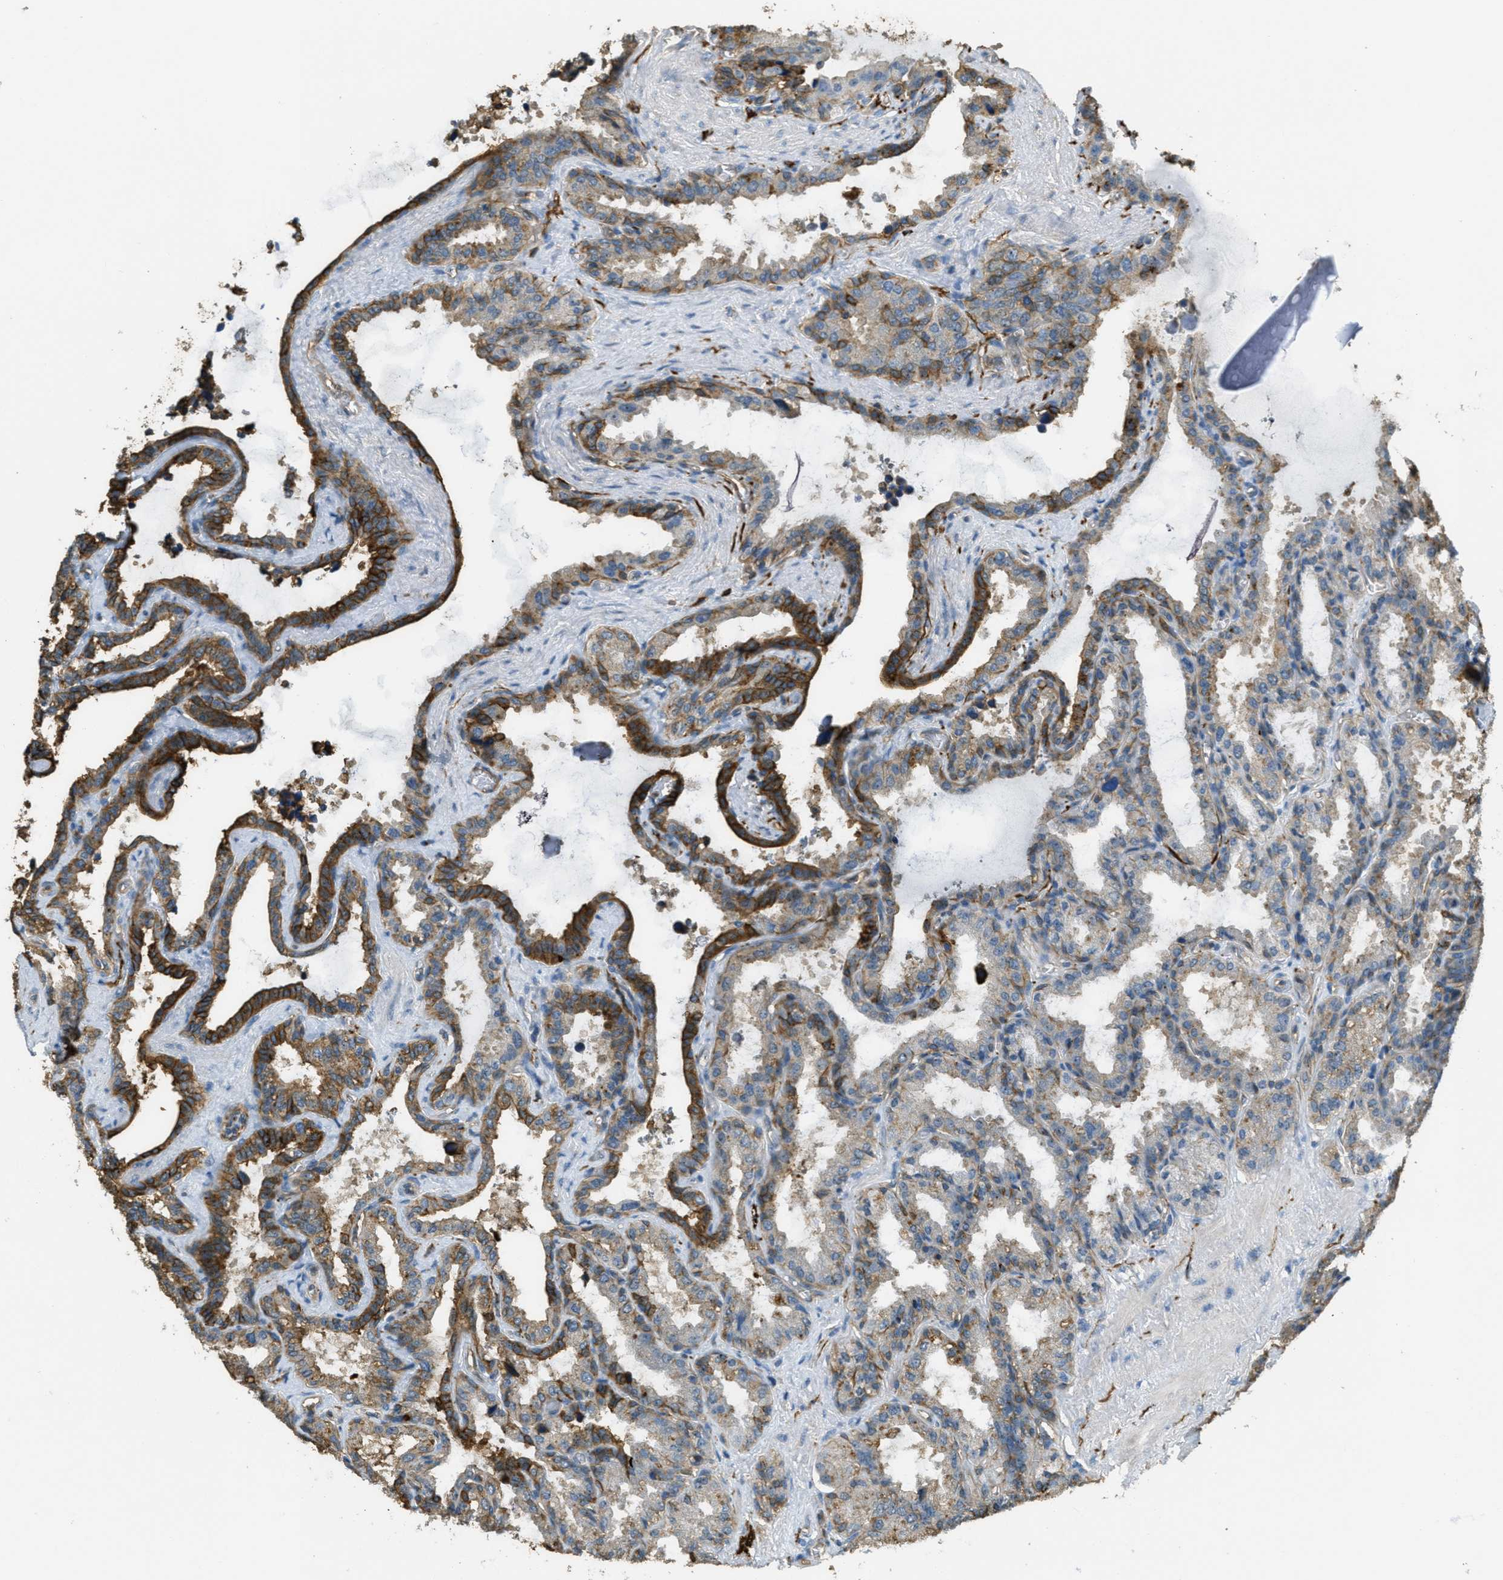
{"staining": {"intensity": "moderate", "quantity": "25%-75%", "location": "cytoplasmic/membranous,nuclear"}, "tissue": "seminal vesicle", "cell_type": "Glandular cells", "image_type": "normal", "snomed": [{"axis": "morphology", "description": "Normal tissue, NOS"}, {"axis": "topography", "description": "Seminal veicle"}], "caption": "Protein expression by immunohistochemistry shows moderate cytoplasmic/membranous,nuclear staining in approximately 25%-75% of glandular cells in unremarkable seminal vesicle.", "gene": "OSMR", "patient": {"sex": "male", "age": 46}}